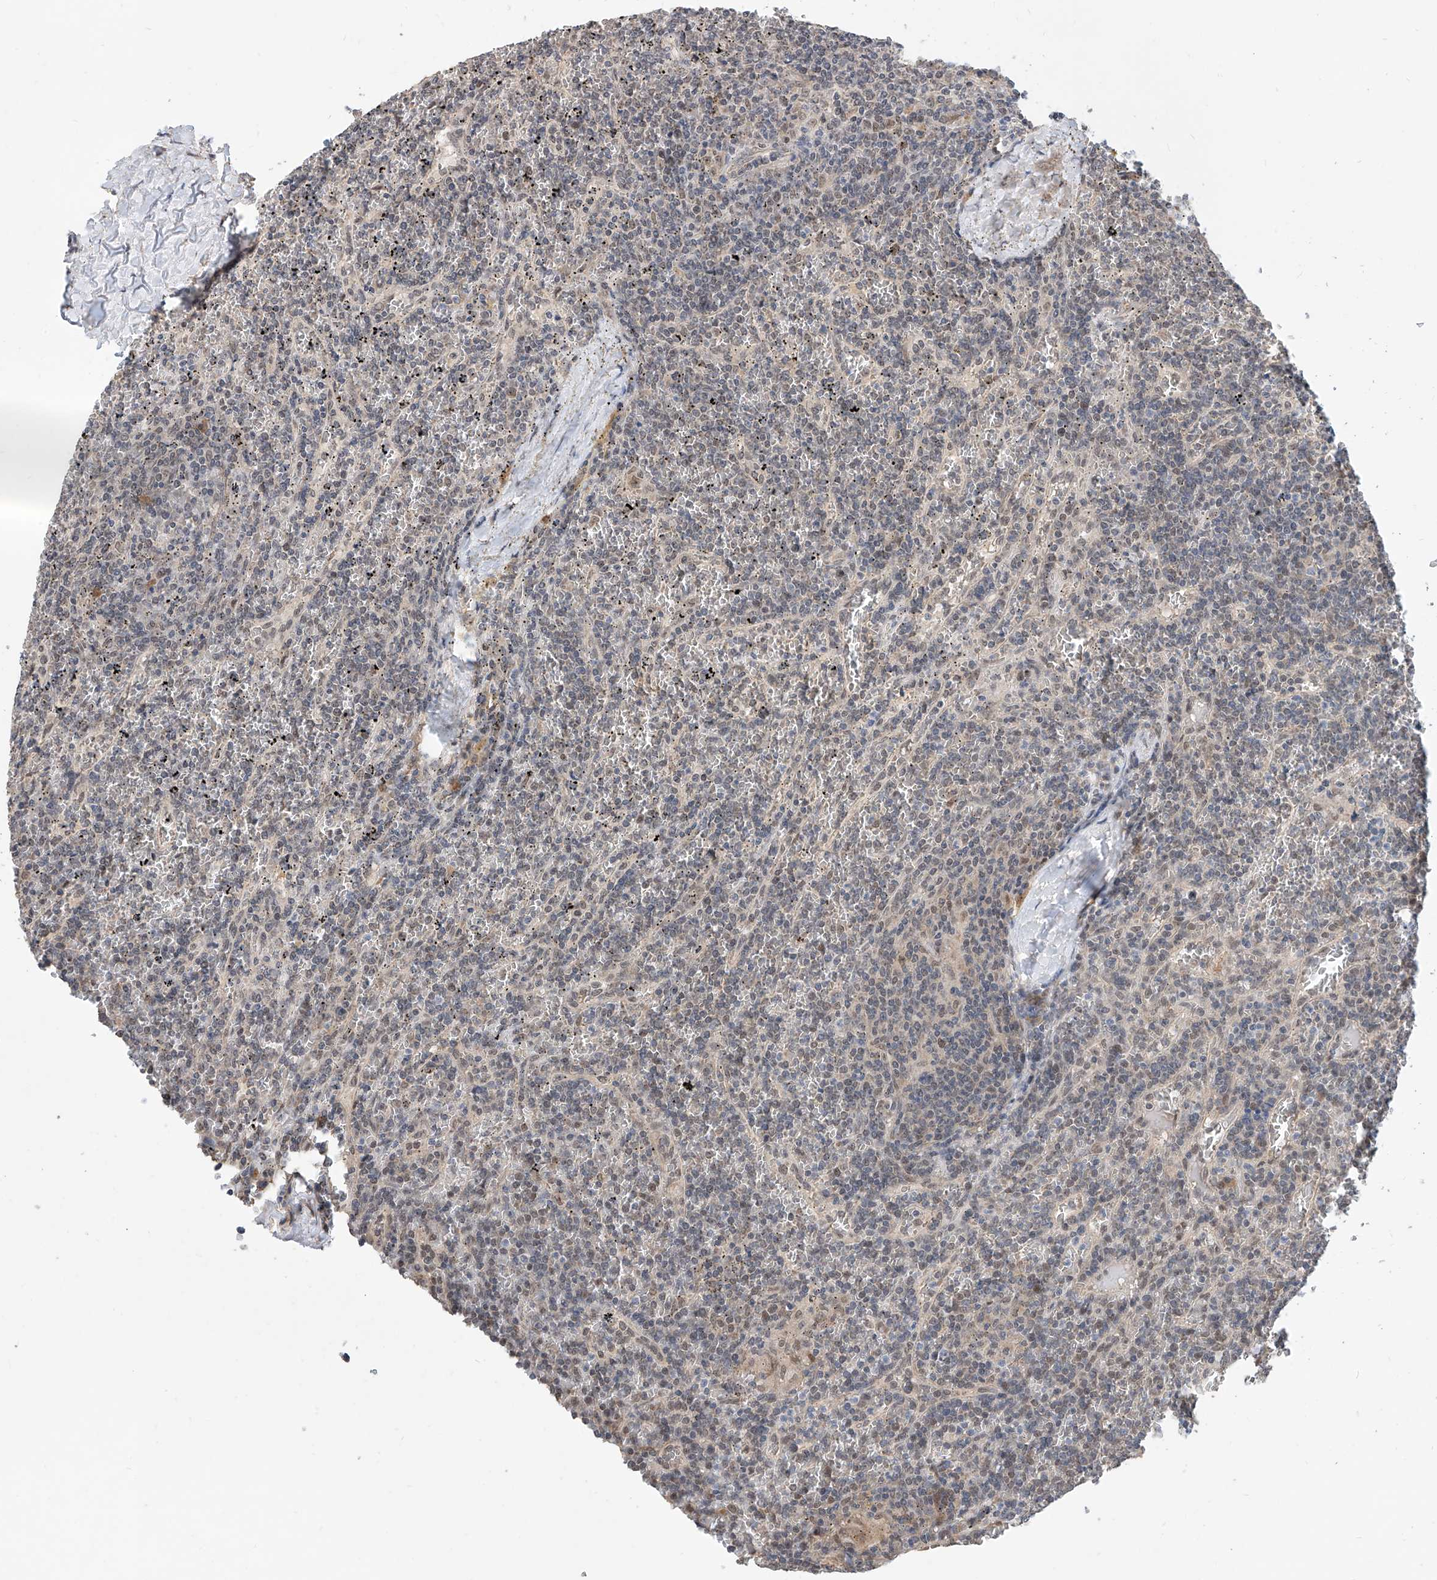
{"staining": {"intensity": "negative", "quantity": "none", "location": "none"}, "tissue": "lymphoma", "cell_type": "Tumor cells", "image_type": "cancer", "snomed": [{"axis": "morphology", "description": "Malignant lymphoma, non-Hodgkin's type, Low grade"}, {"axis": "topography", "description": "Spleen"}], "caption": "The photomicrograph demonstrates no staining of tumor cells in lymphoma.", "gene": "CARMIL3", "patient": {"sex": "female", "age": 19}}